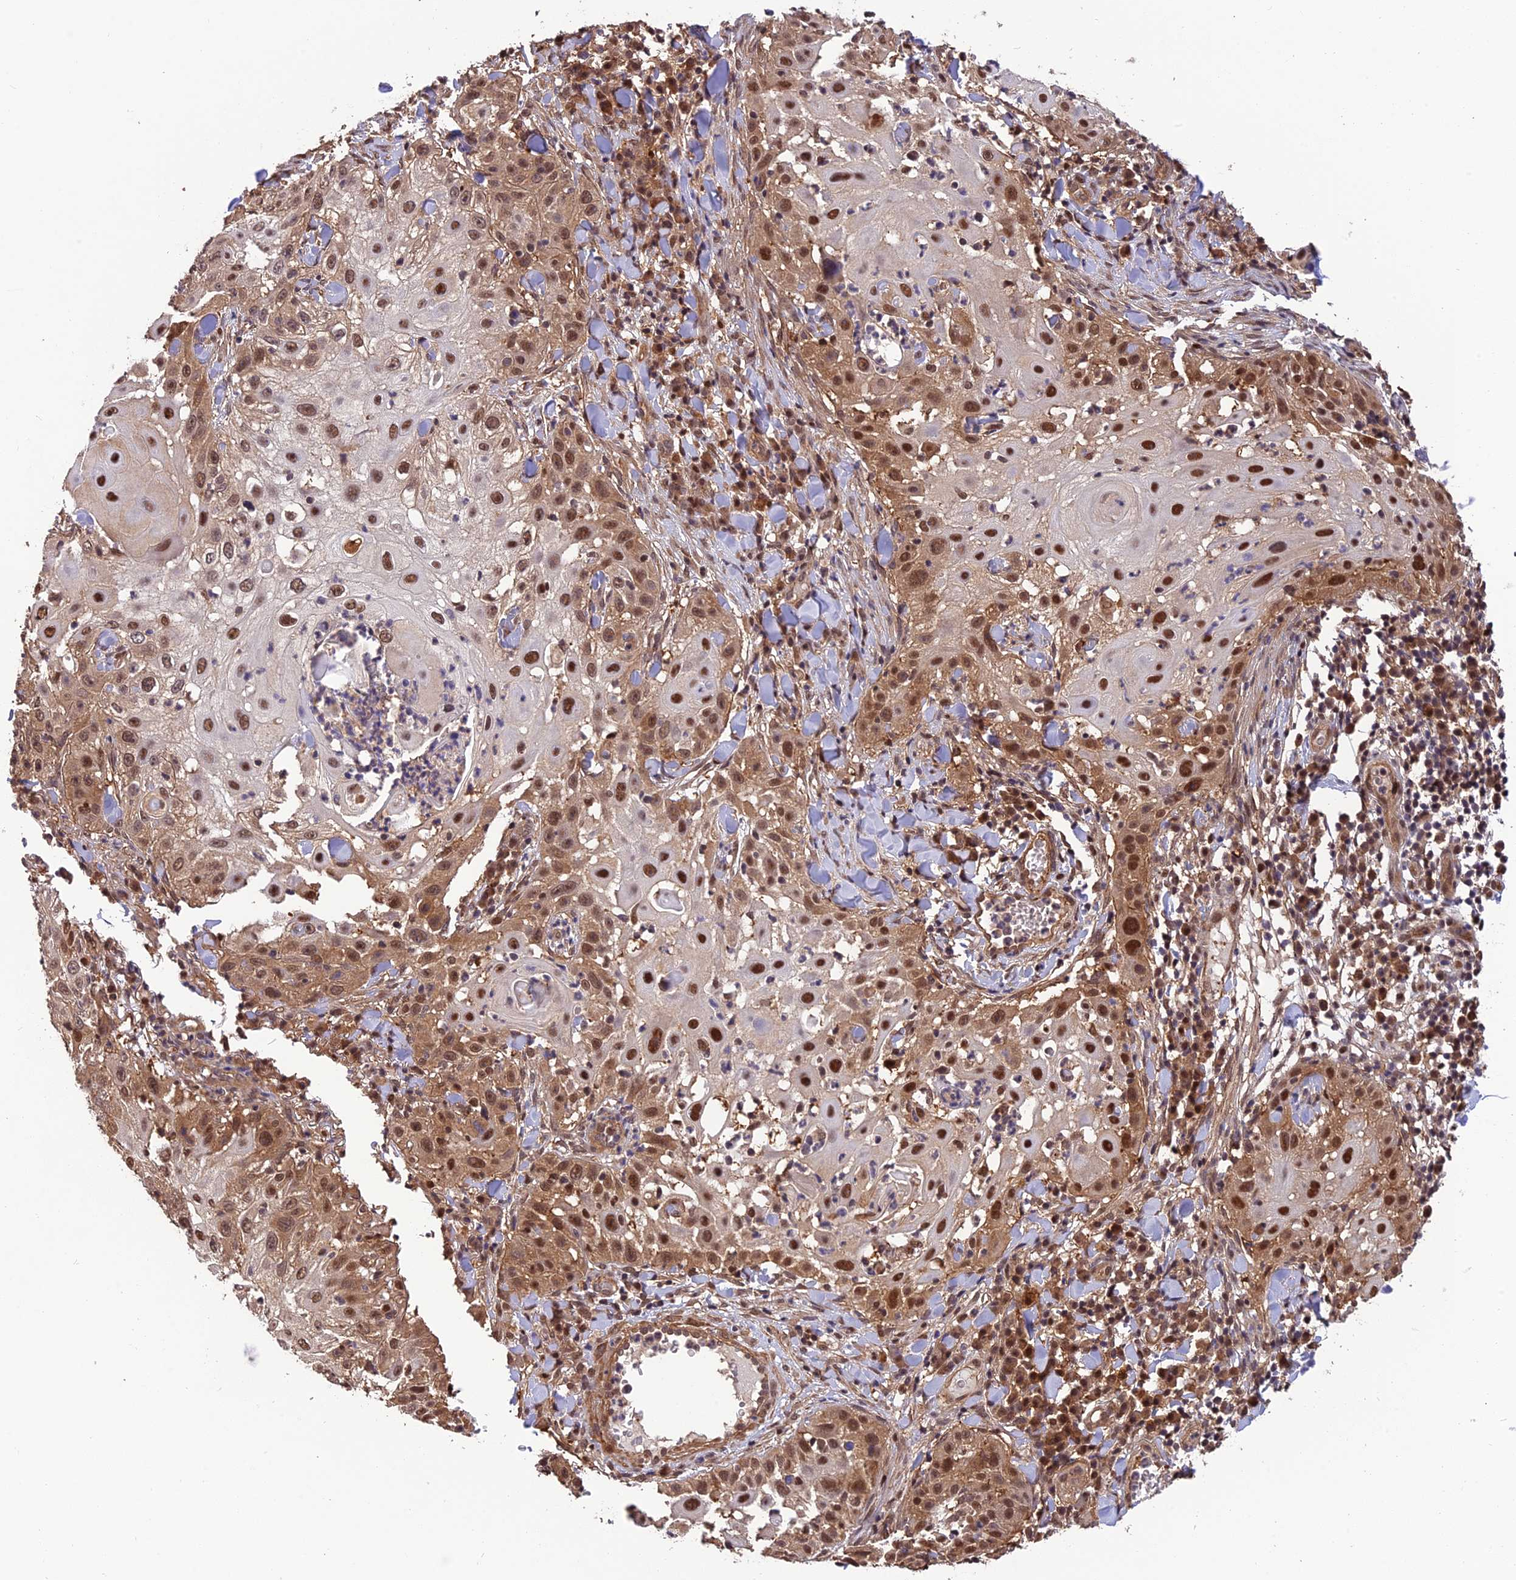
{"staining": {"intensity": "moderate", "quantity": ">75%", "location": "cytoplasmic/membranous,nuclear"}, "tissue": "skin cancer", "cell_type": "Tumor cells", "image_type": "cancer", "snomed": [{"axis": "morphology", "description": "Squamous cell carcinoma, NOS"}, {"axis": "topography", "description": "Skin"}], "caption": "Brown immunohistochemical staining in squamous cell carcinoma (skin) displays moderate cytoplasmic/membranous and nuclear staining in approximately >75% of tumor cells.", "gene": "PSMB3", "patient": {"sex": "female", "age": 44}}